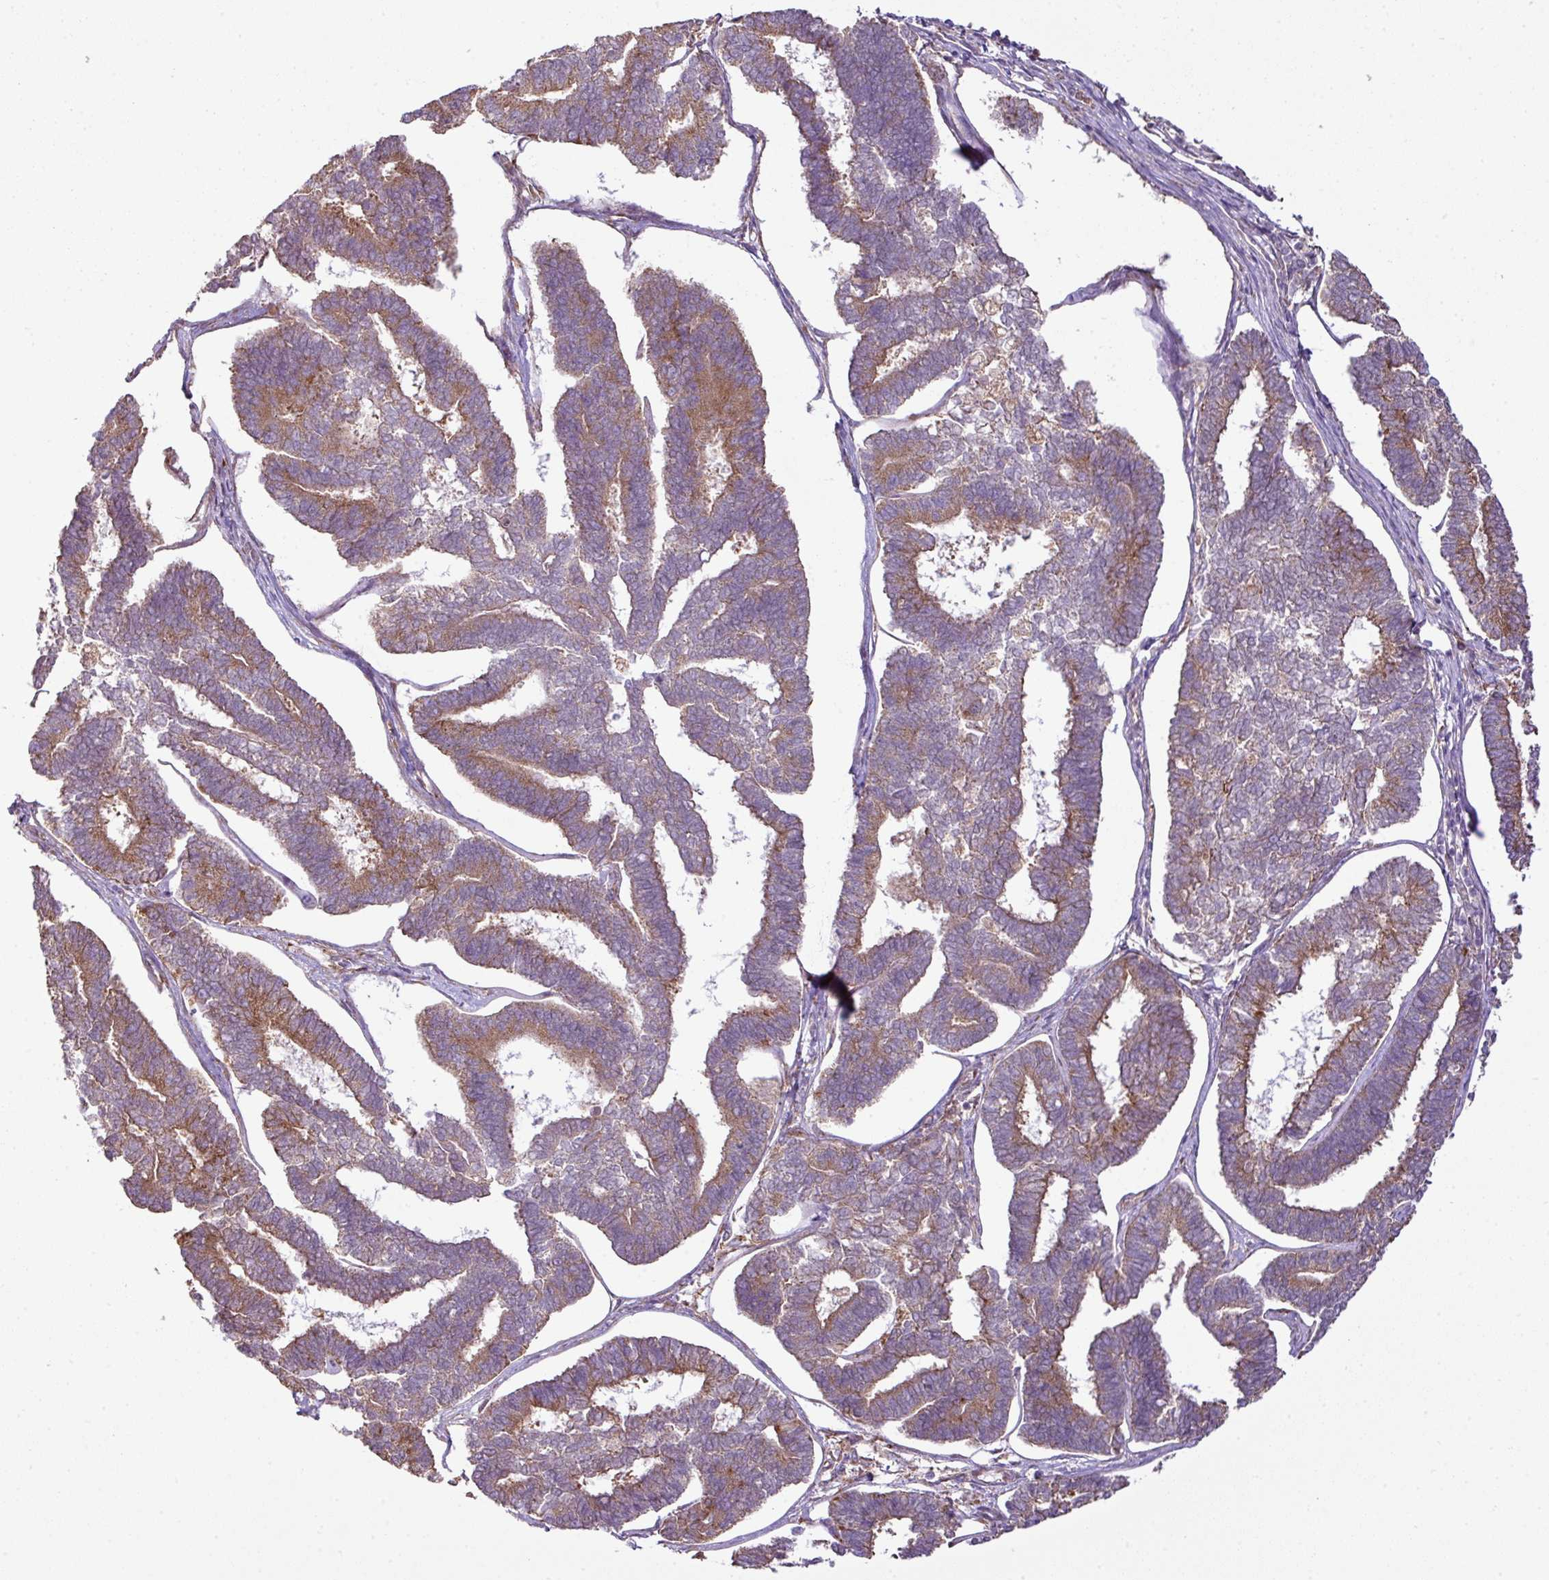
{"staining": {"intensity": "moderate", "quantity": "25%-75%", "location": "cytoplasmic/membranous"}, "tissue": "endometrial cancer", "cell_type": "Tumor cells", "image_type": "cancer", "snomed": [{"axis": "morphology", "description": "Adenocarcinoma, NOS"}, {"axis": "topography", "description": "Endometrium"}], "caption": "Endometrial adenocarcinoma stained with a protein marker reveals moderate staining in tumor cells.", "gene": "DNAAF4", "patient": {"sex": "female", "age": 70}}